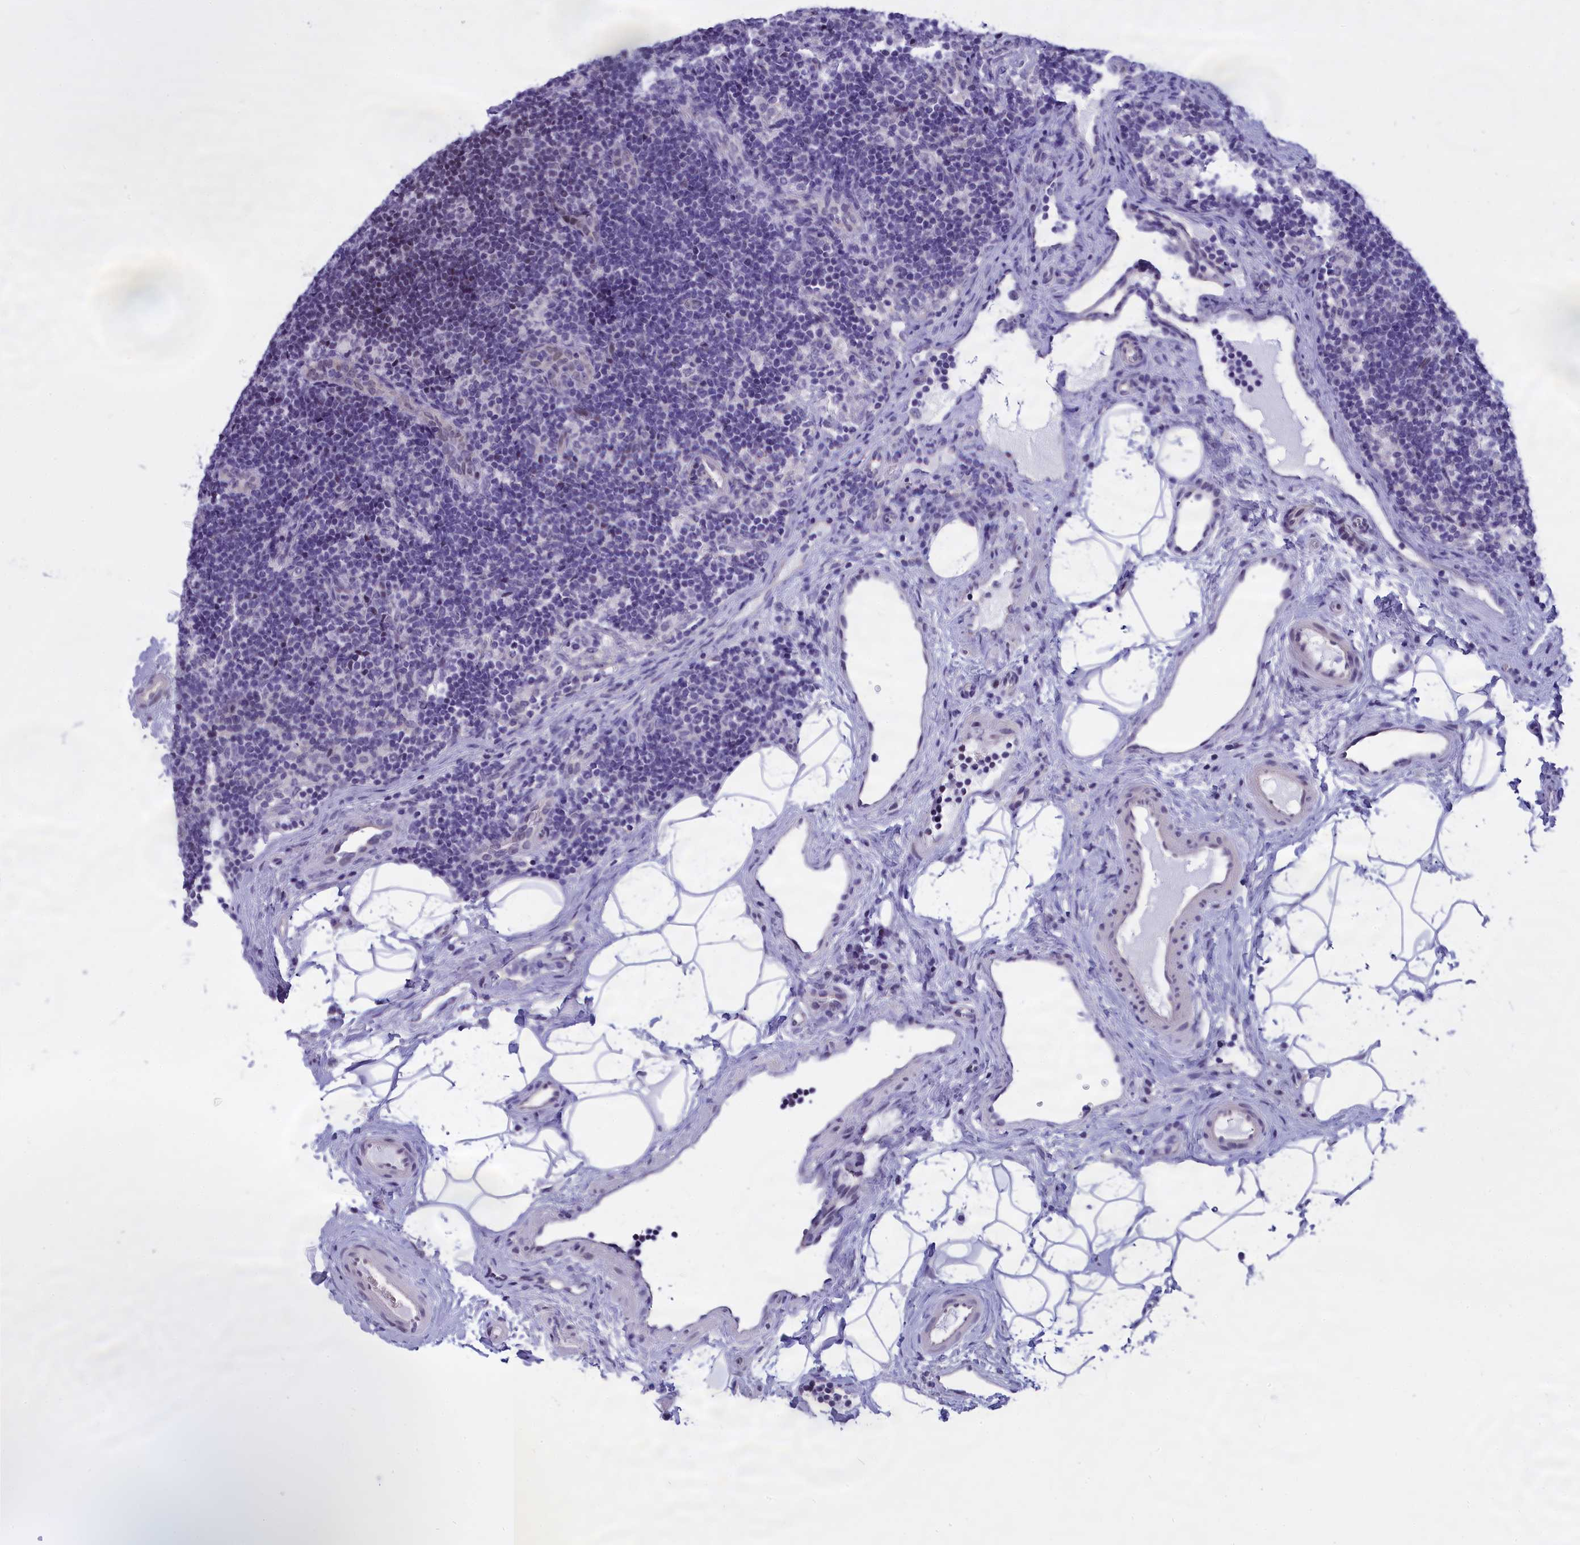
{"staining": {"intensity": "weak", "quantity": "25%-75%", "location": "cytoplasmic/membranous"}, "tissue": "lymph node", "cell_type": "Germinal center cells", "image_type": "normal", "snomed": [{"axis": "morphology", "description": "Normal tissue, NOS"}, {"axis": "topography", "description": "Lymph node"}], "caption": "Immunohistochemical staining of unremarkable lymph node shows weak cytoplasmic/membranous protein positivity in approximately 25%-75% of germinal center cells. (DAB IHC, brown staining for protein, blue staining for nuclei).", "gene": "SPIRE2", "patient": {"sex": "female", "age": 22}}